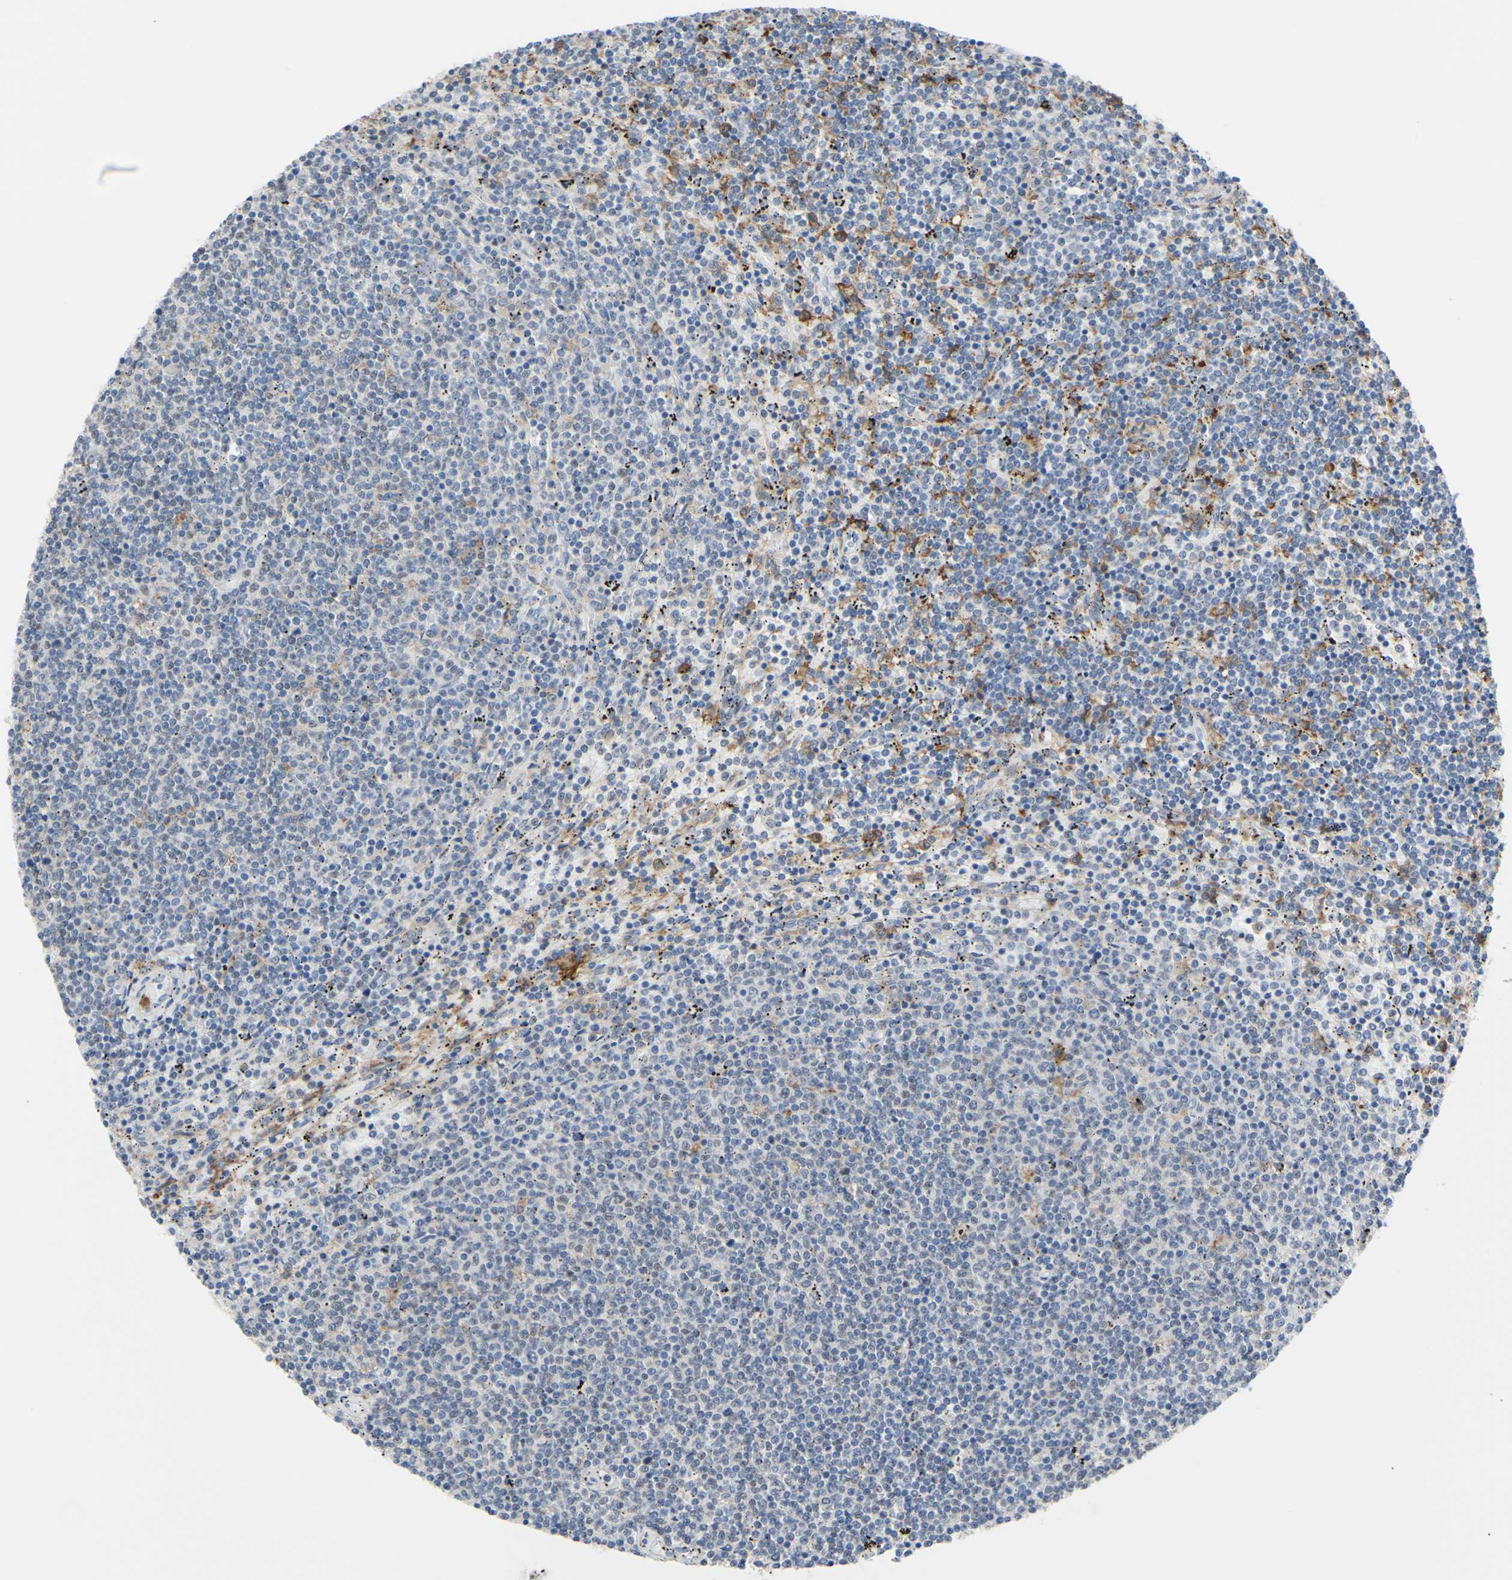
{"staining": {"intensity": "negative", "quantity": "none", "location": "none"}, "tissue": "lymphoma", "cell_type": "Tumor cells", "image_type": "cancer", "snomed": [{"axis": "morphology", "description": "Malignant lymphoma, non-Hodgkin's type, Low grade"}, {"axis": "topography", "description": "Spleen"}], "caption": "An image of lymphoma stained for a protein displays no brown staining in tumor cells.", "gene": "FCGR2A", "patient": {"sex": "female", "age": 50}}